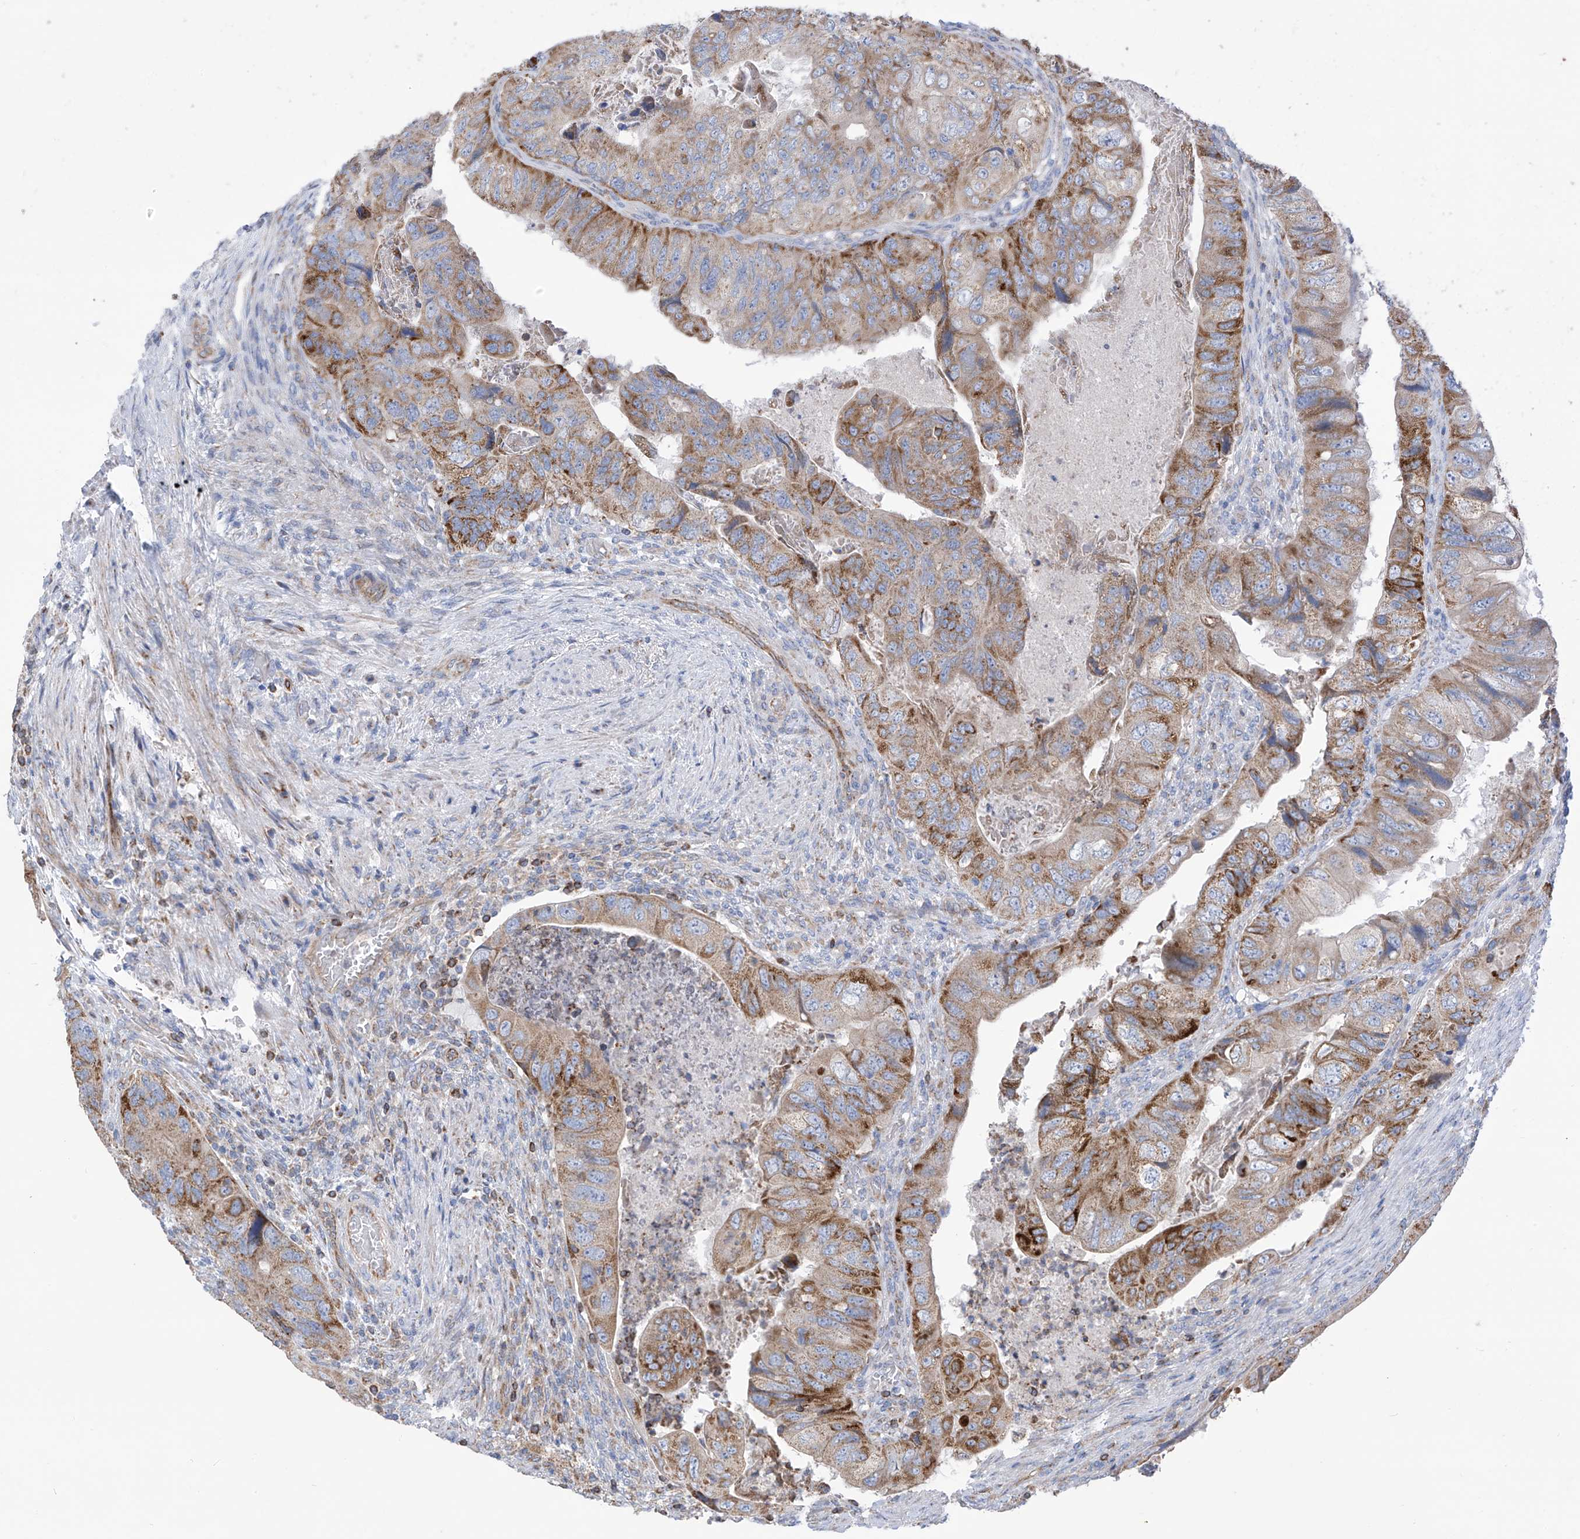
{"staining": {"intensity": "moderate", "quantity": "25%-75%", "location": "cytoplasmic/membranous"}, "tissue": "colorectal cancer", "cell_type": "Tumor cells", "image_type": "cancer", "snomed": [{"axis": "morphology", "description": "Adenocarcinoma, NOS"}, {"axis": "topography", "description": "Rectum"}], "caption": "The micrograph shows immunohistochemical staining of adenocarcinoma (colorectal). There is moderate cytoplasmic/membranous positivity is seen in about 25%-75% of tumor cells.", "gene": "EIF5B", "patient": {"sex": "male", "age": 63}}